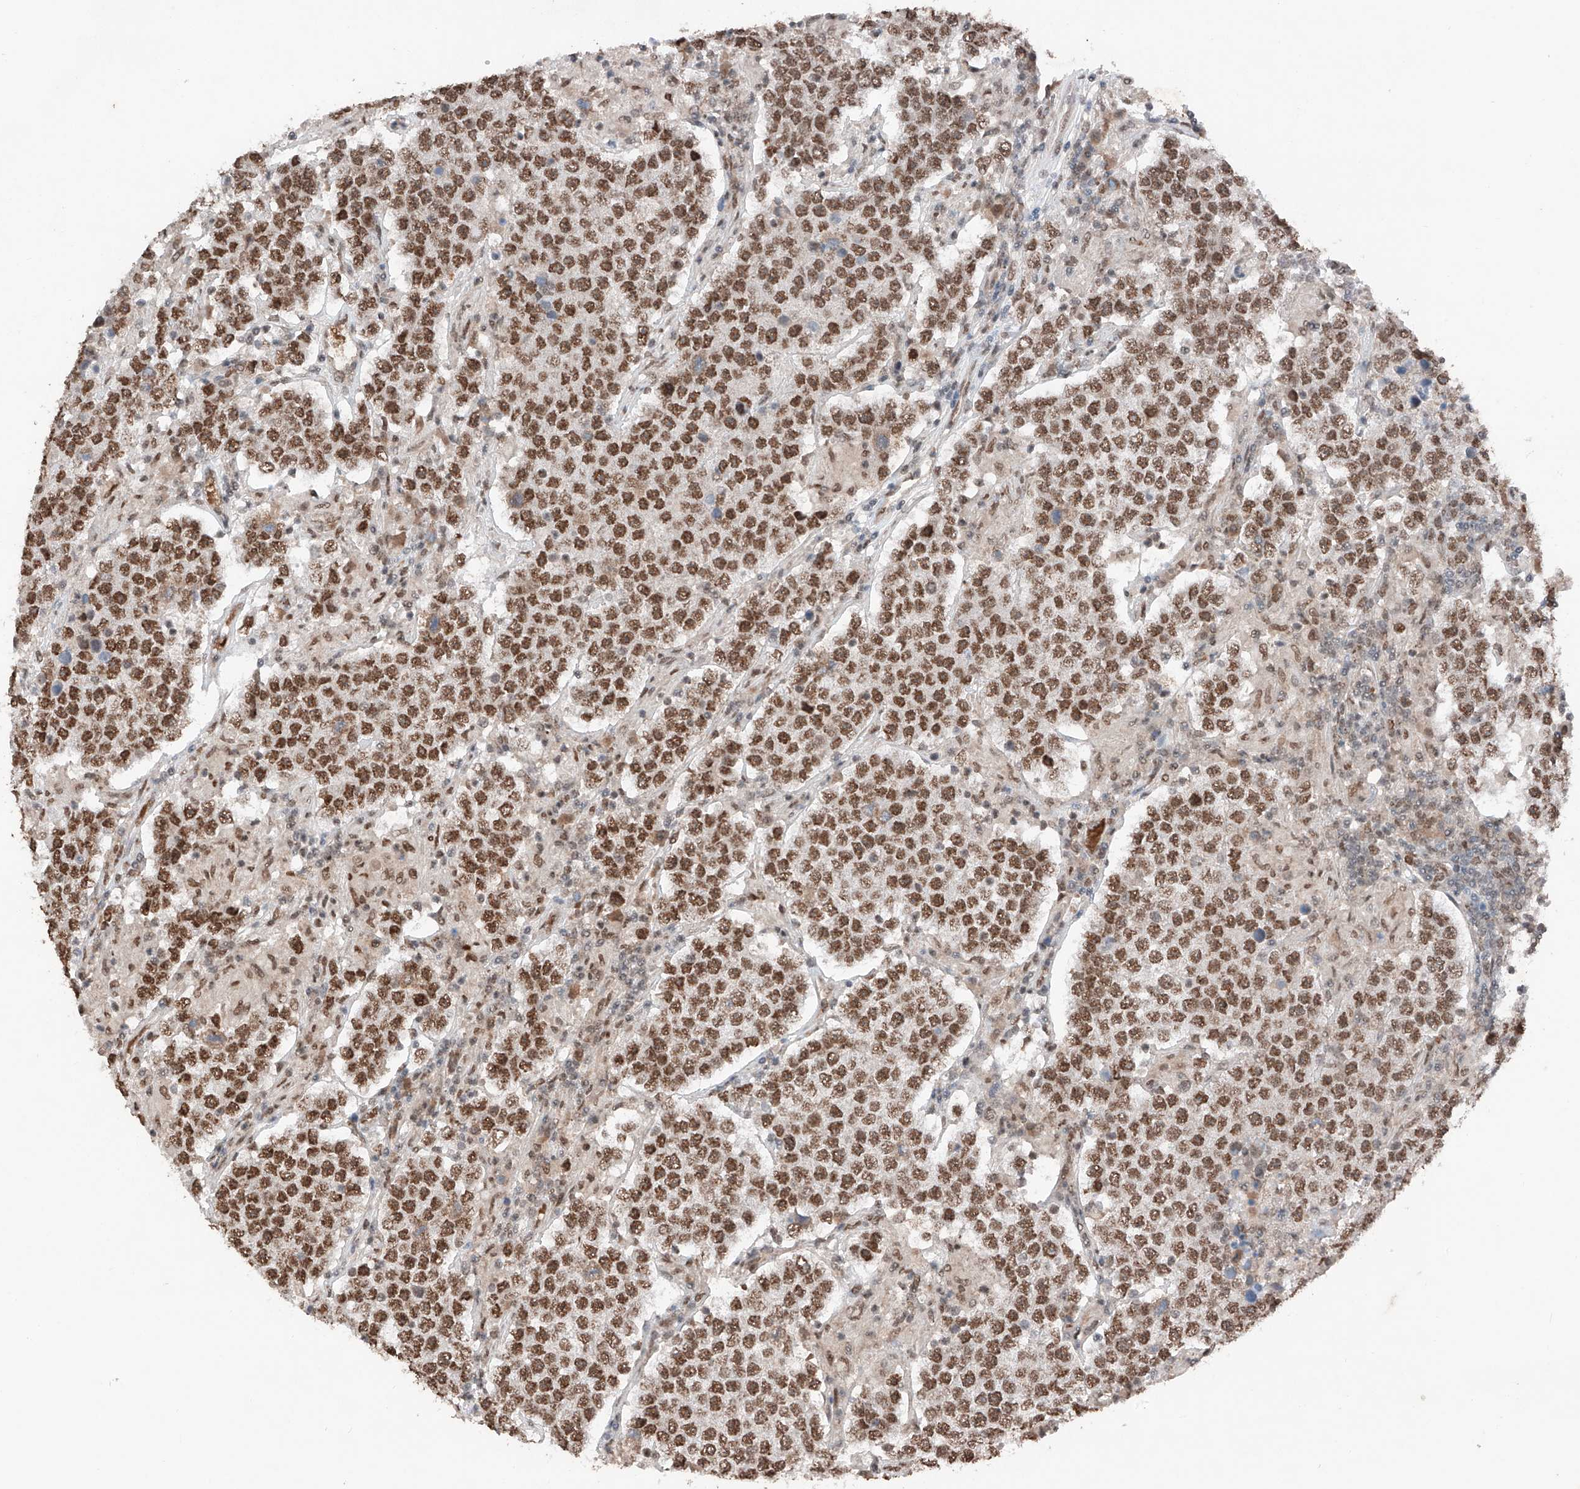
{"staining": {"intensity": "strong", "quantity": ">75%", "location": "nuclear"}, "tissue": "testis cancer", "cell_type": "Tumor cells", "image_type": "cancer", "snomed": [{"axis": "morphology", "description": "Normal tissue, NOS"}, {"axis": "morphology", "description": "Urothelial carcinoma, High grade"}, {"axis": "morphology", "description": "Seminoma, NOS"}, {"axis": "morphology", "description": "Carcinoma, Embryonal, NOS"}, {"axis": "topography", "description": "Urinary bladder"}, {"axis": "topography", "description": "Testis"}], "caption": "IHC (DAB (3,3'-diaminobenzidine)) staining of human testis seminoma displays strong nuclear protein expression in approximately >75% of tumor cells.", "gene": "TBX4", "patient": {"sex": "male", "age": 41}}